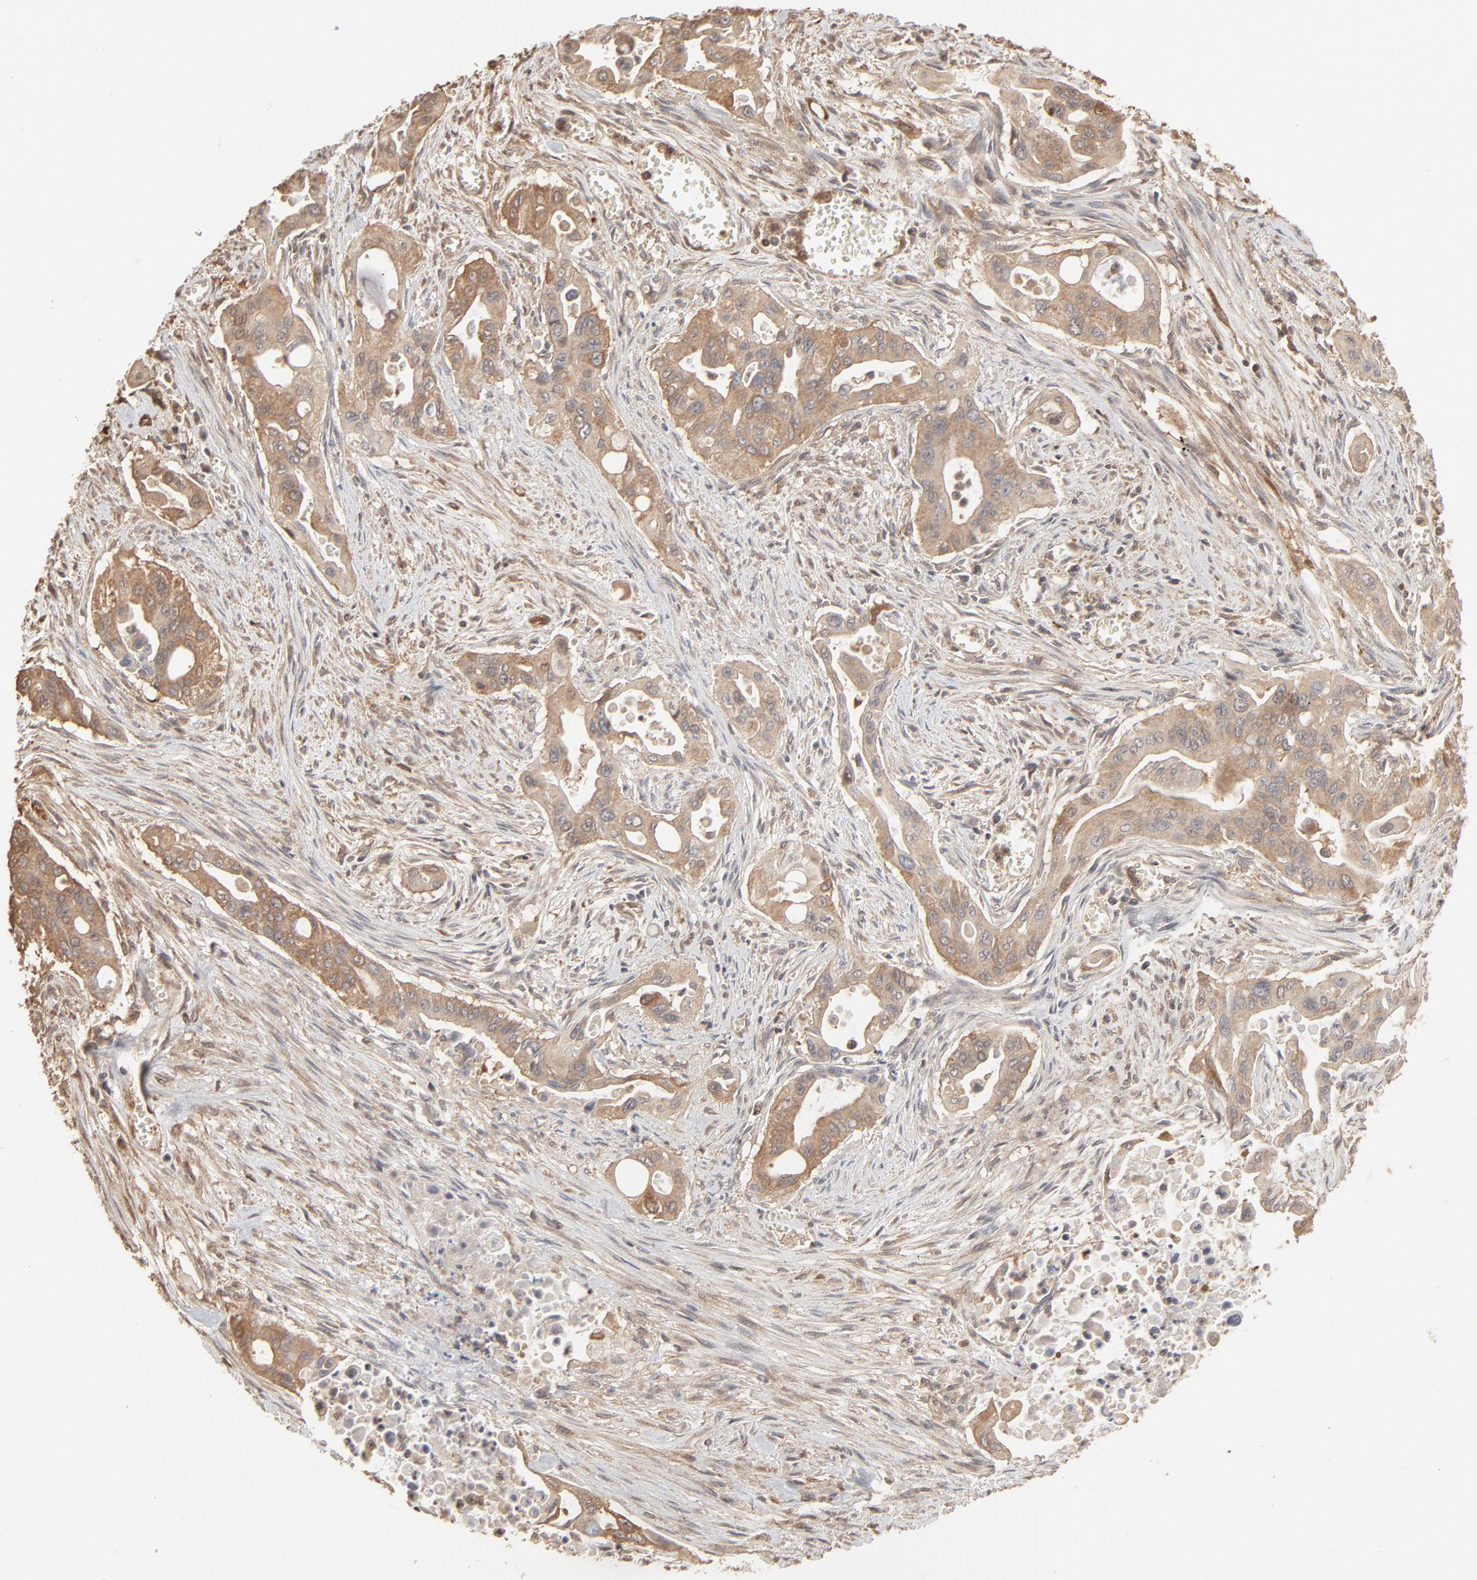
{"staining": {"intensity": "moderate", "quantity": ">75%", "location": "cytoplasmic/membranous"}, "tissue": "pancreatic cancer", "cell_type": "Tumor cells", "image_type": "cancer", "snomed": [{"axis": "morphology", "description": "Adenocarcinoma, NOS"}, {"axis": "topography", "description": "Pancreas"}], "caption": "Immunohistochemical staining of pancreatic cancer displays medium levels of moderate cytoplasmic/membranous staining in approximately >75% of tumor cells.", "gene": "PPP2CA", "patient": {"sex": "male", "age": 77}}